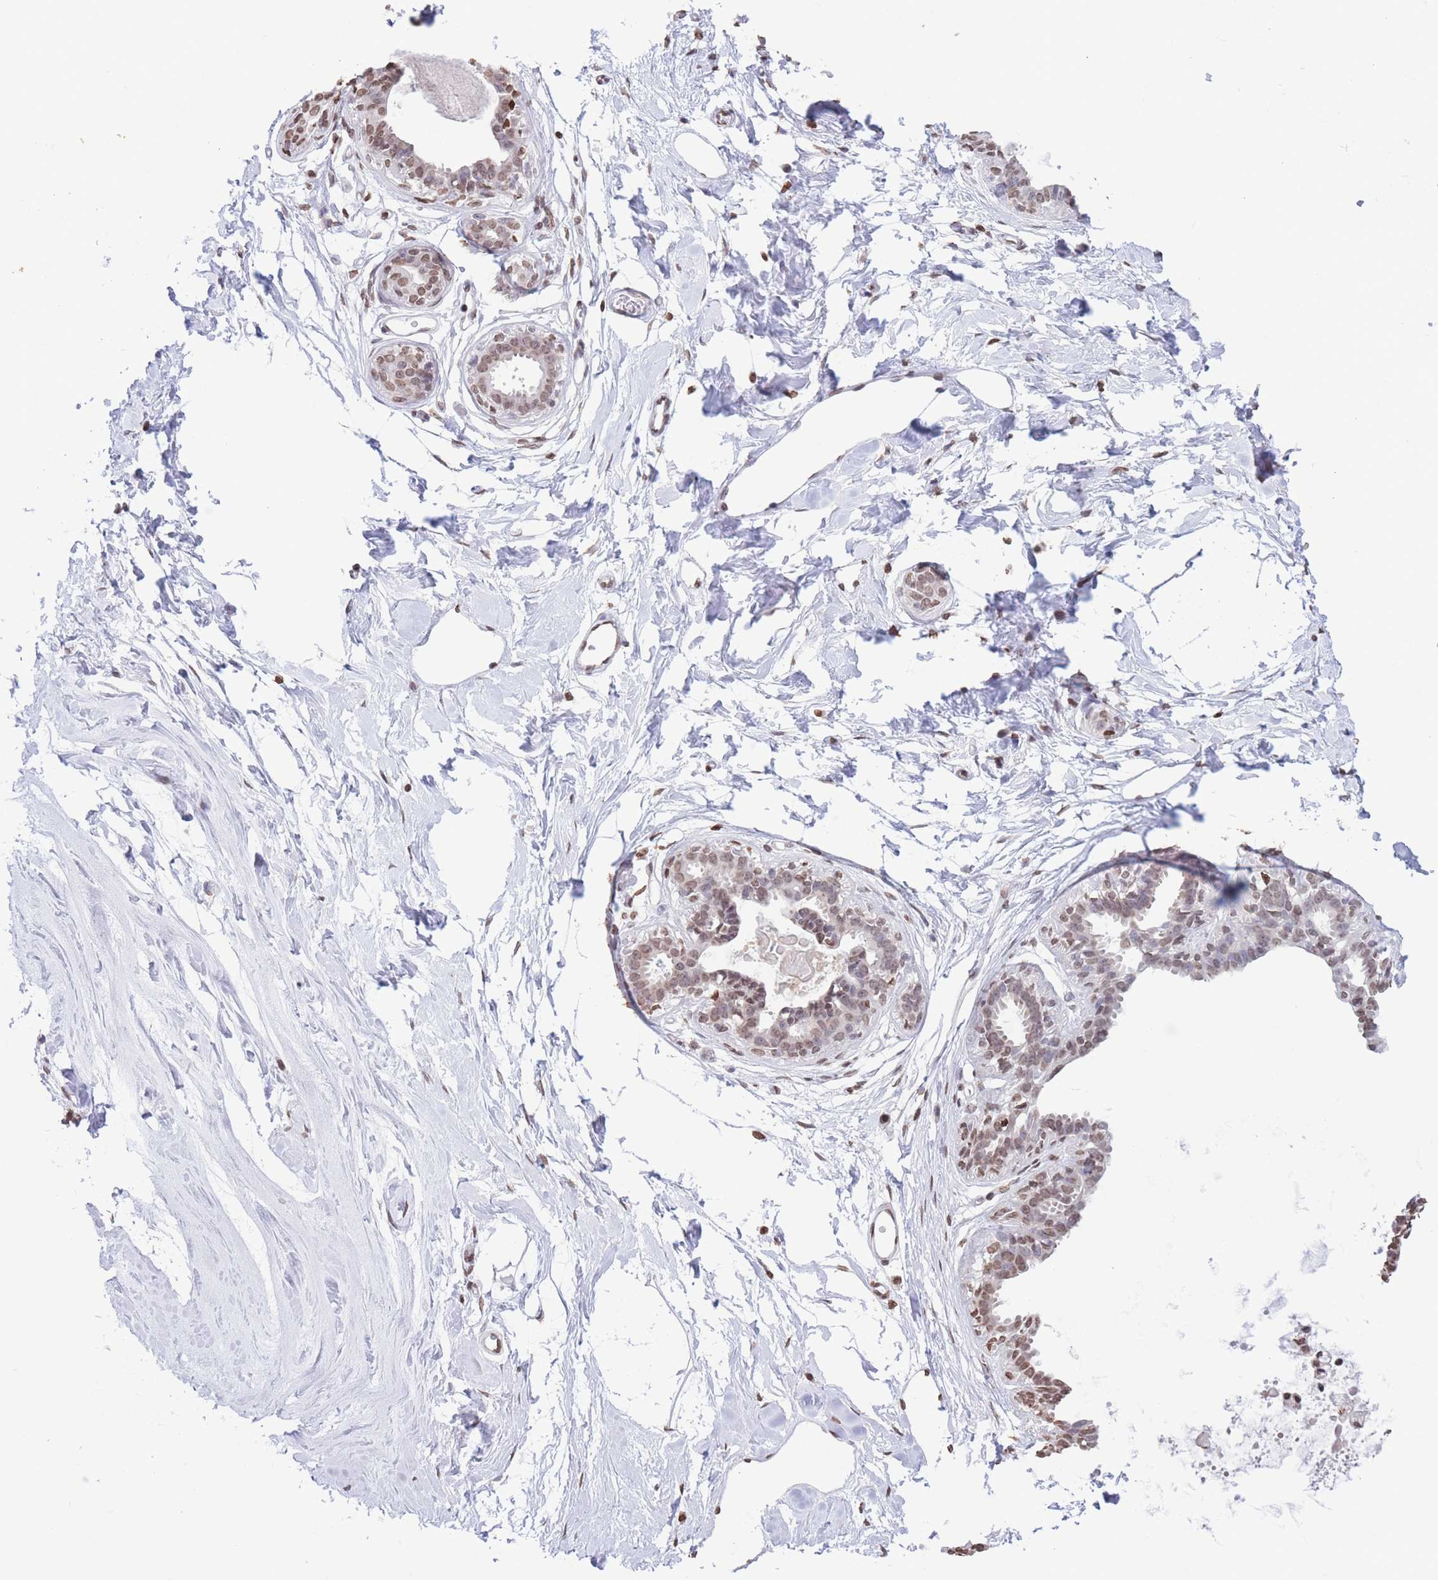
{"staining": {"intensity": "moderate", "quantity": ">75%", "location": "nuclear"}, "tissue": "breast", "cell_type": "Glandular cells", "image_type": "normal", "snomed": [{"axis": "morphology", "description": "Normal tissue, NOS"}, {"axis": "topography", "description": "Breast"}], "caption": "This image shows normal breast stained with immunohistochemistry to label a protein in brown. The nuclear of glandular cells show moderate positivity for the protein. Nuclei are counter-stained blue.", "gene": "H2BC10", "patient": {"sex": "female", "age": 45}}